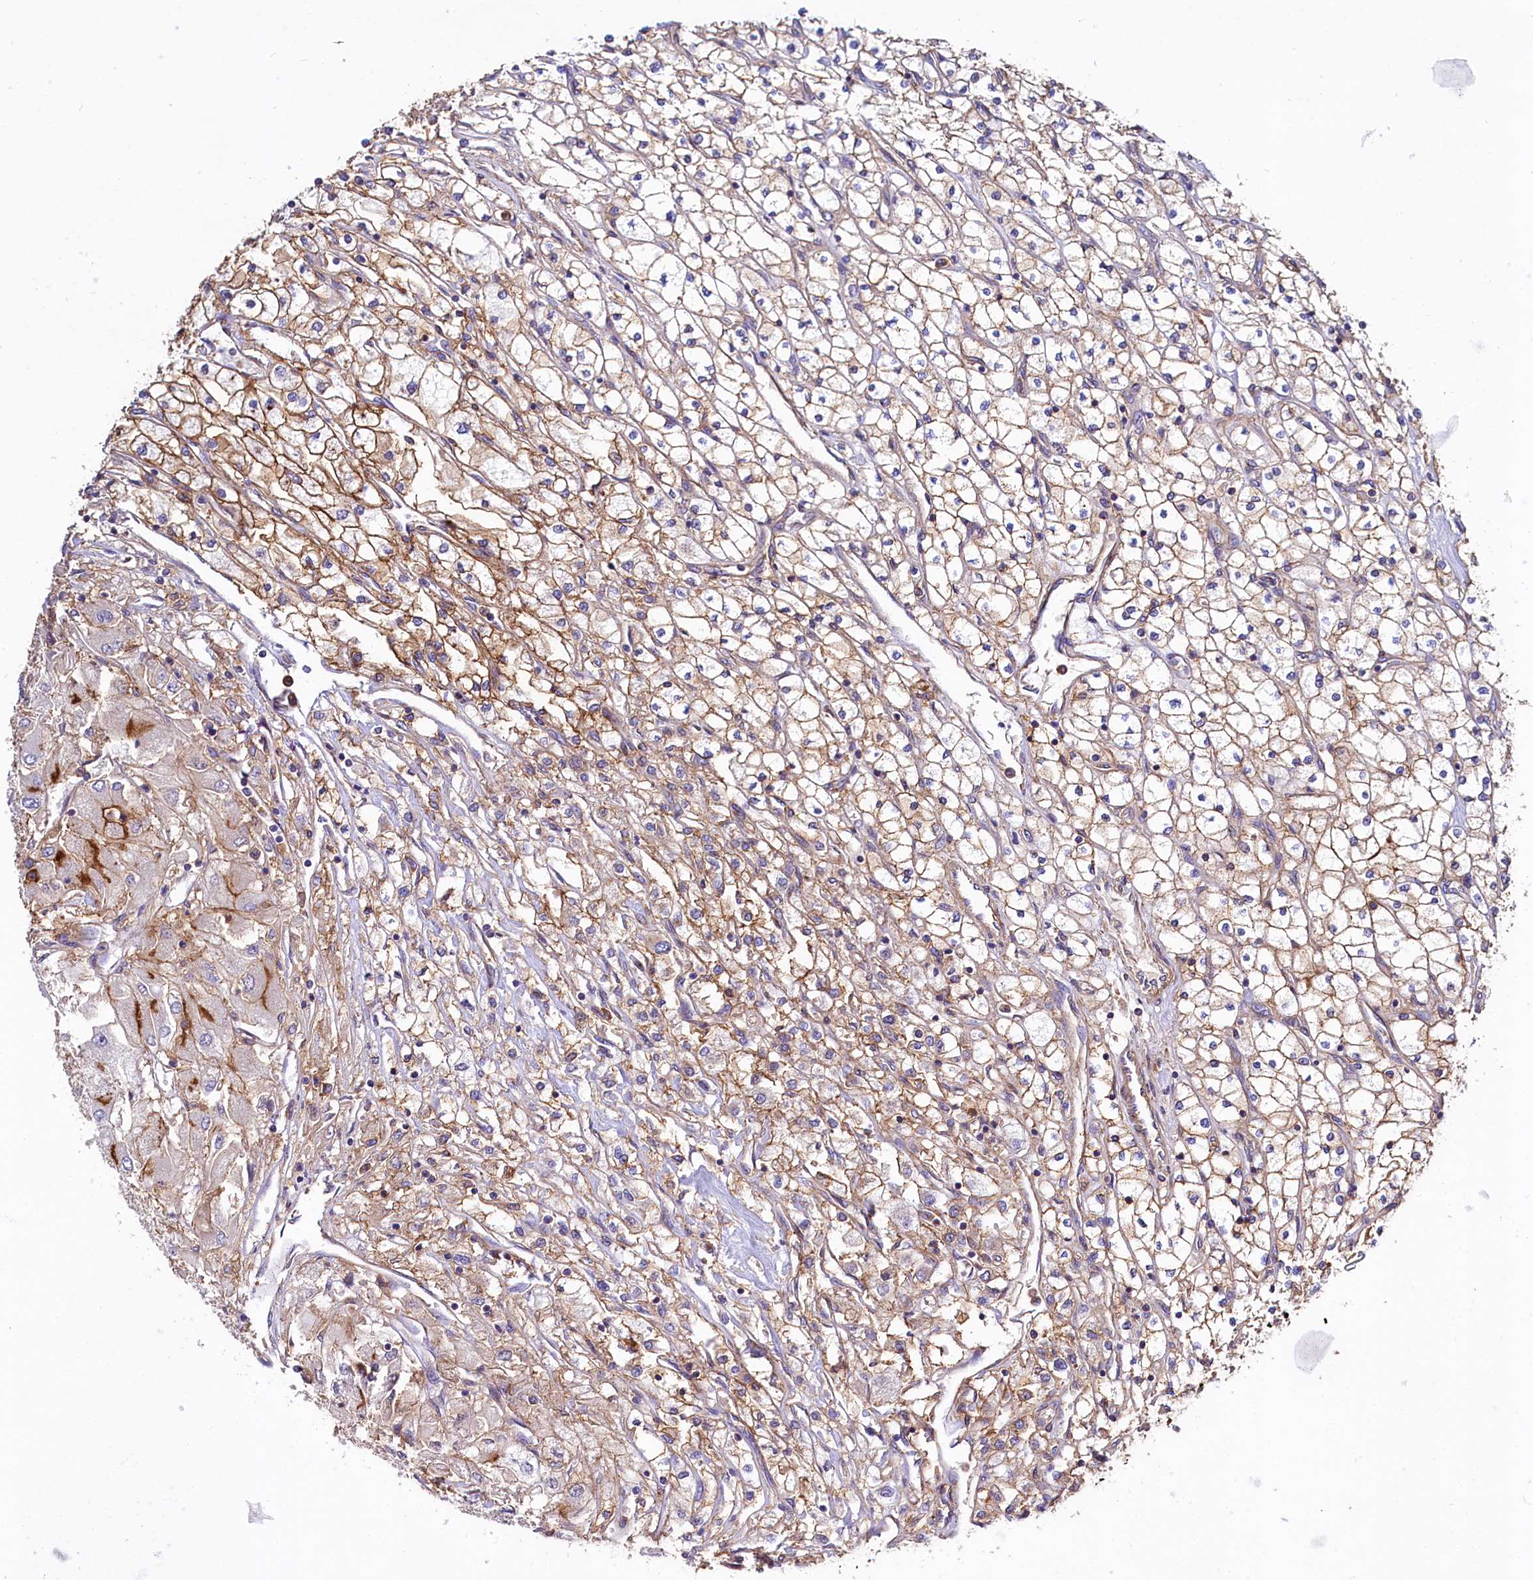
{"staining": {"intensity": "moderate", "quantity": ">75%", "location": "cytoplasmic/membranous"}, "tissue": "renal cancer", "cell_type": "Tumor cells", "image_type": "cancer", "snomed": [{"axis": "morphology", "description": "Adenocarcinoma, NOS"}, {"axis": "topography", "description": "Kidney"}], "caption": "Immunohistochemistry (DAB) staining of human adenocarcinoma (renal) shows moderate cytoplasmic/membranous protein expression in approximately >75% of tumor cells.", "gene": "ANO6", "patient": {"sex": "male", "age": 80}}